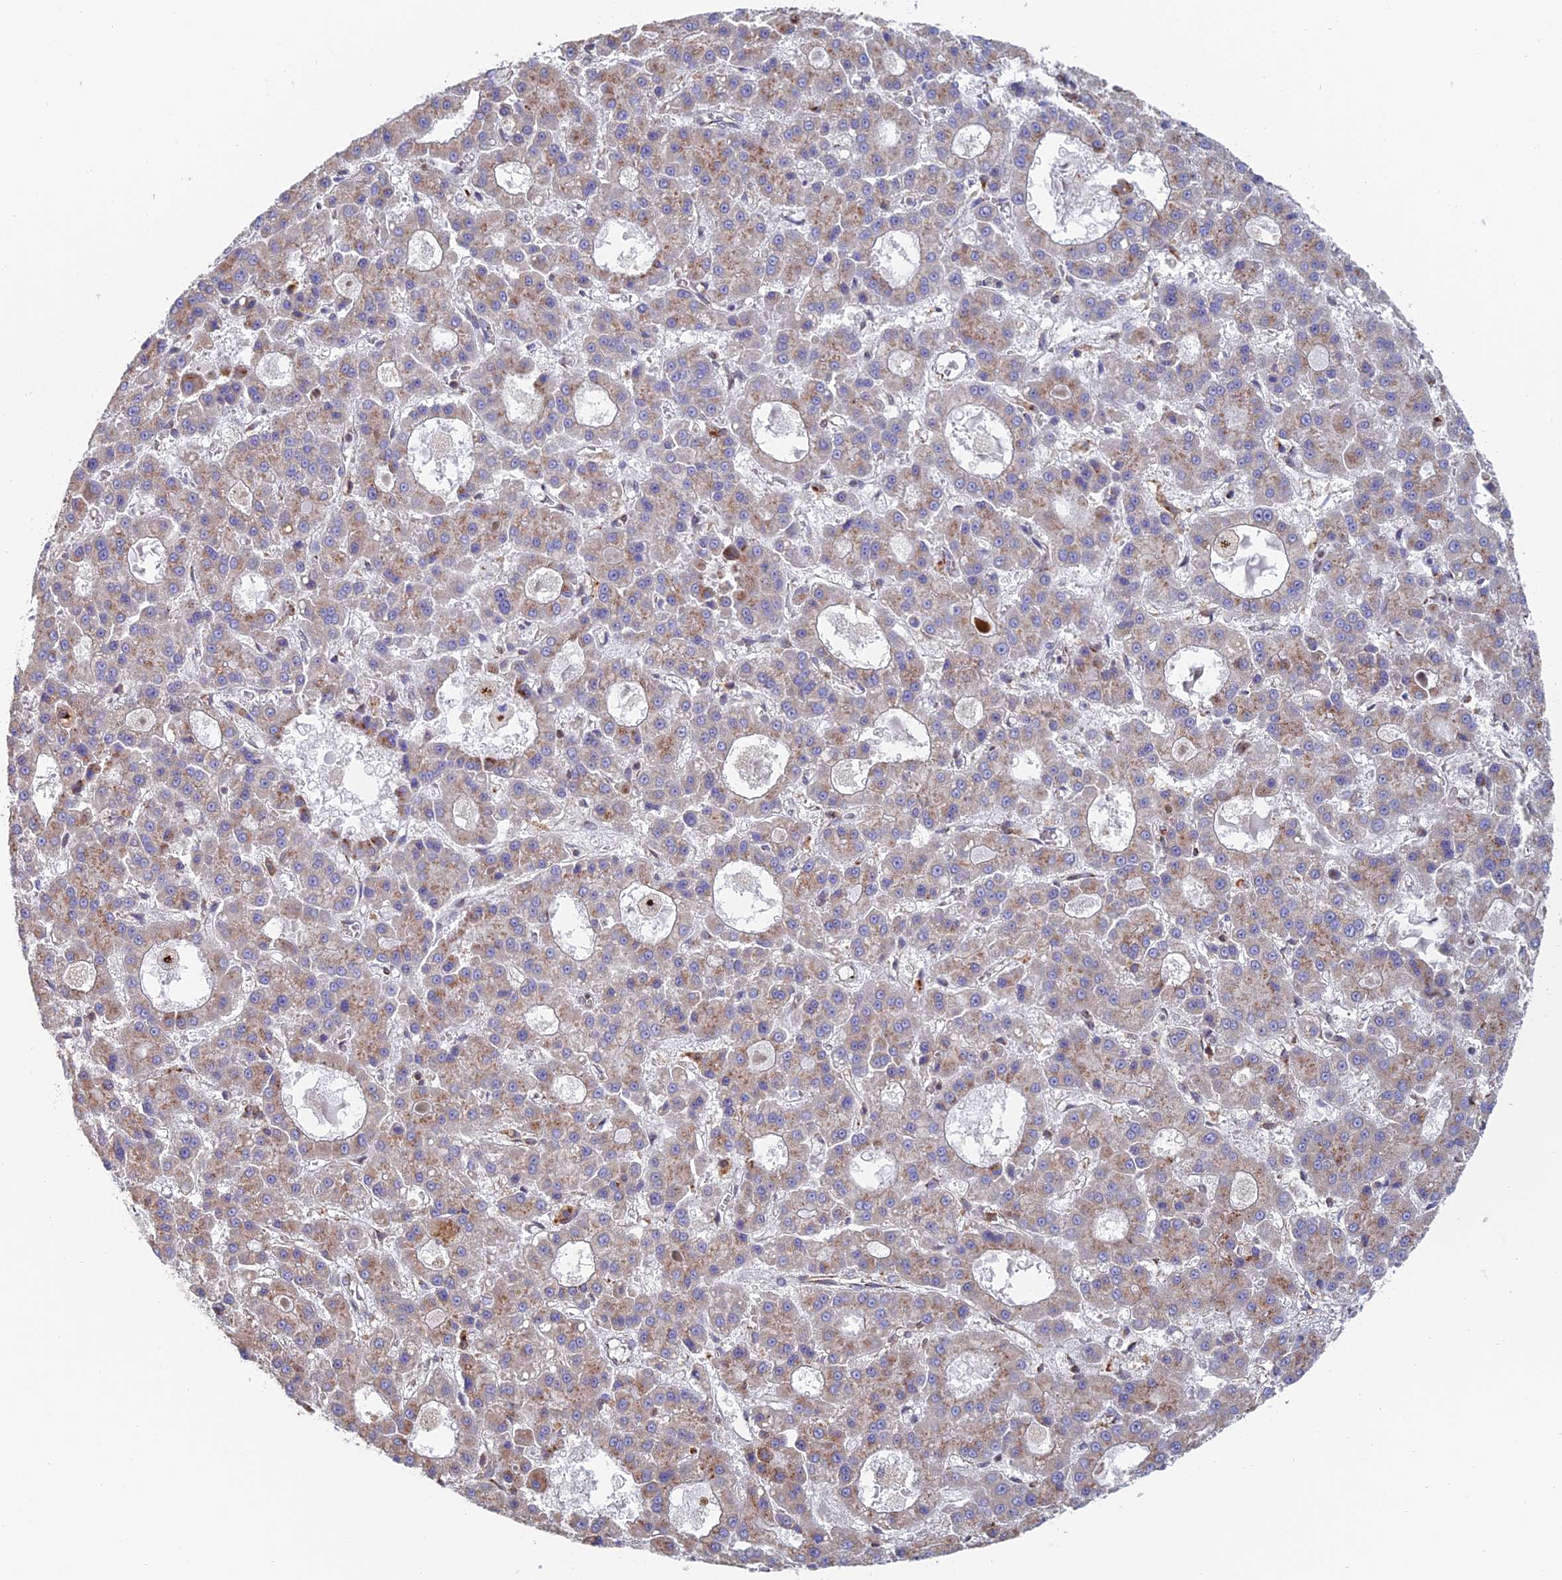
{"staining": {"intensity": "weak", "quantity": ">75%", "location": "cytoplasmic/membranous"}, "tissue": "liver cancer", "cell_type": "Tumor cells", "image_type": "cancer", "snomed": [{"axis": "morphology", "description": "Carcinoma, Hepatocellular, NOS"}, {"axis": "topography", "description": "Liver"}], "caption": "Human liver cancer stained with a brown dye reveals weak cytoplasmic/membranous positive expression in approximately >75% of tumor cells.", "gene": "HS2ST1", "patient": {"sex": "male", "age": 70}}